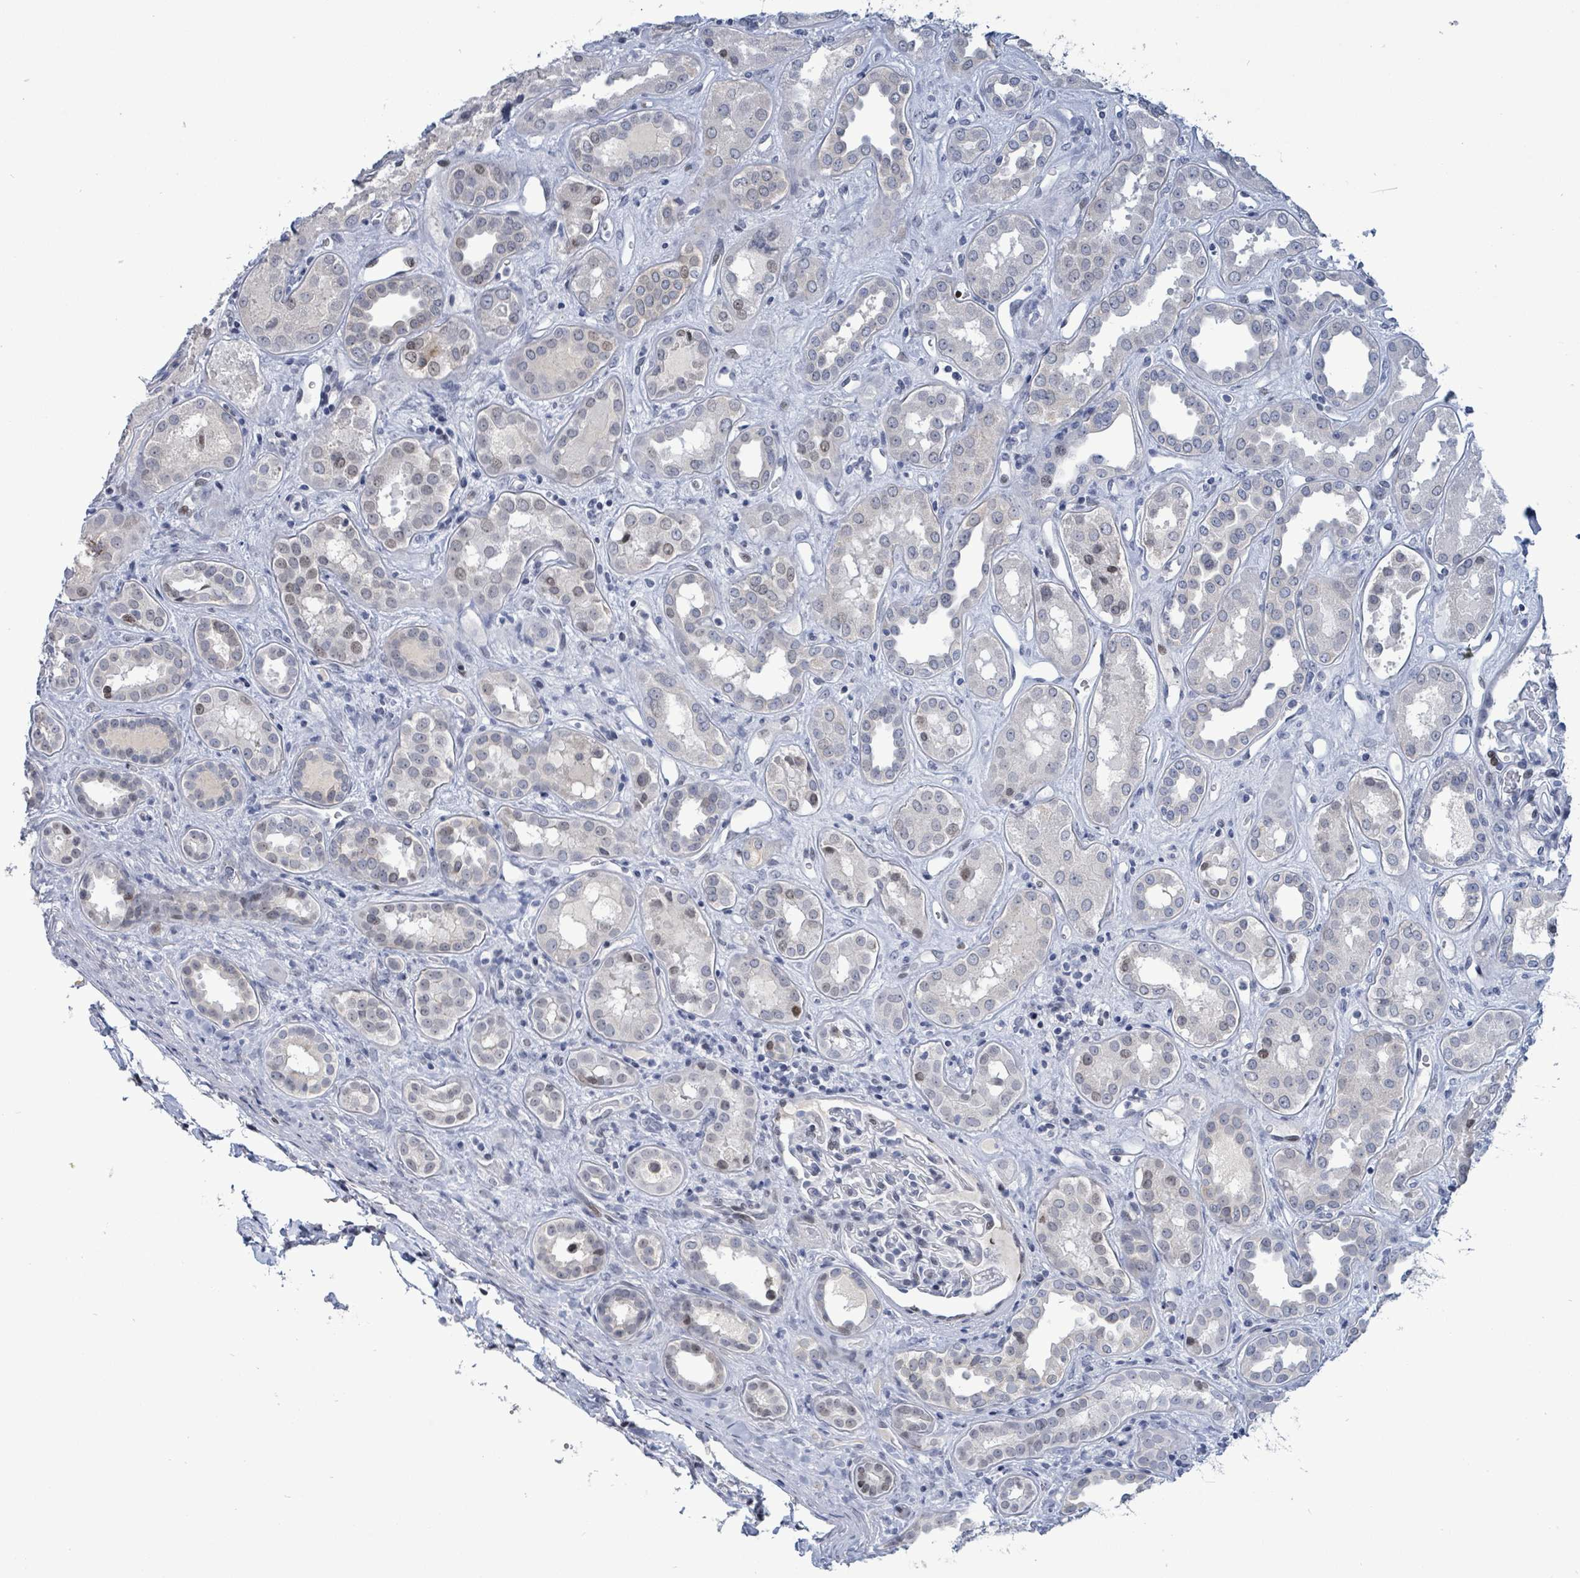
{"staining": {"intensity": "negative", "quantity": "none", "location": "none"}, "tissue": "kidney", "cell_type": "Cells in glomeruli", "image_type": "normal", "snomed": [{"axis": "morphology", "description": "Normal tissue, NOS"}, {"axis": "topography", "description": "Kidney"}], "caption": "Protein analysis of normal kidney exhibits no significant staining in cells in glomeruli.", "gene": "NTN3", "patient": {"sex": "male", "age": 59}}